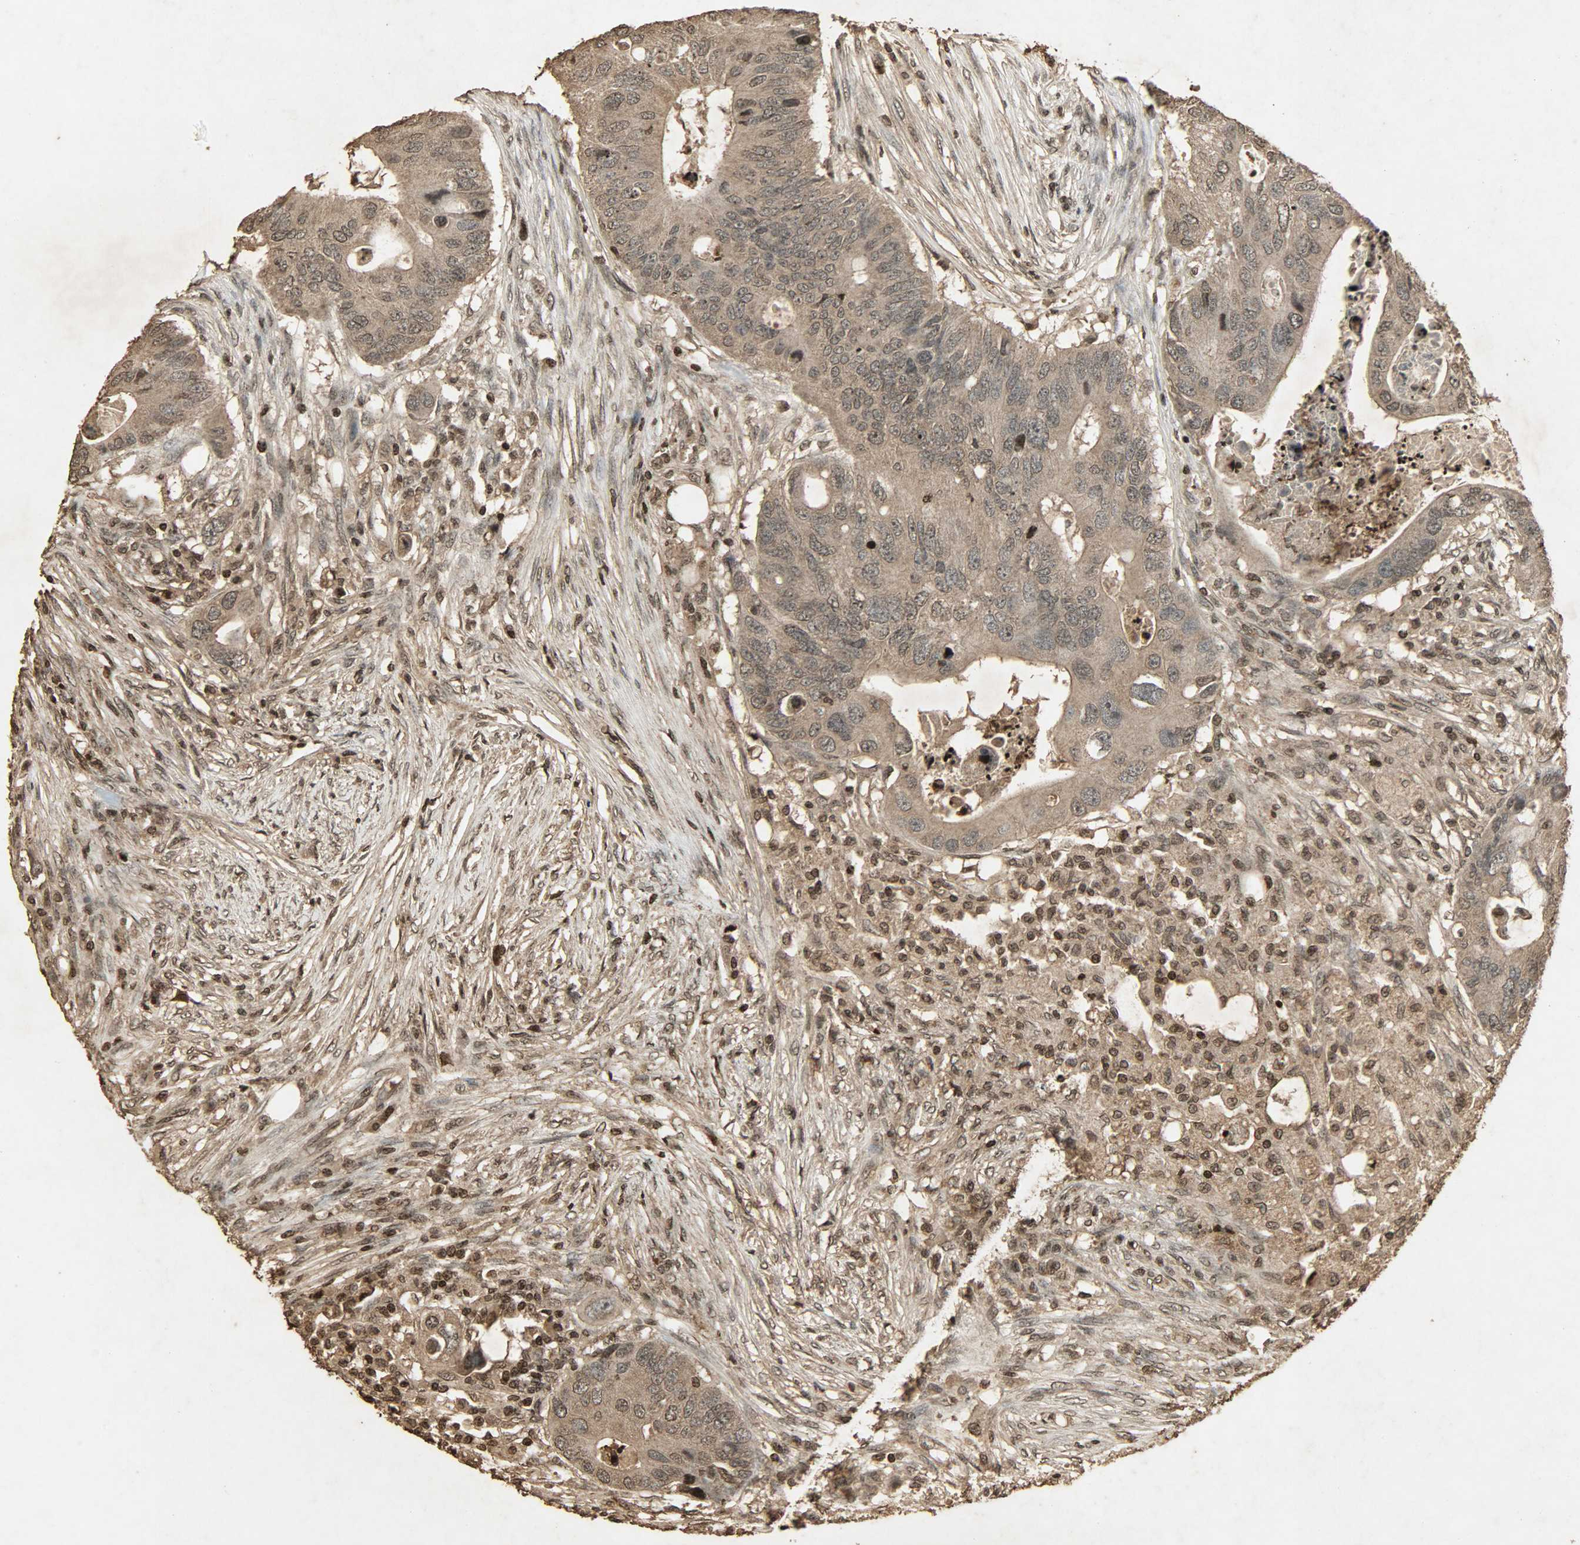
{"staining": {"intensity": "weak", "quantity": ">75%", "location": "cytoplasmic/membranous,nuclear"}, "tissue": "colorectal cancer", "cell_type": "Tumor cells", "image_type": "cancer", "snomed": [{"axis": "morphology", "description": "Adenocarcinoma, NOS"}, {"axis": "topography", "description": "Colon"}], "caption": "Immunohistochemical staining of colorectal adenocarcinoma demonstrates low levels of weak cytoplasmic/membranous and nuclear protein positivity in about >75% of tumor cells.", "gene": "PPP3R1", "patient": {"sex": "male", "age": 71}}